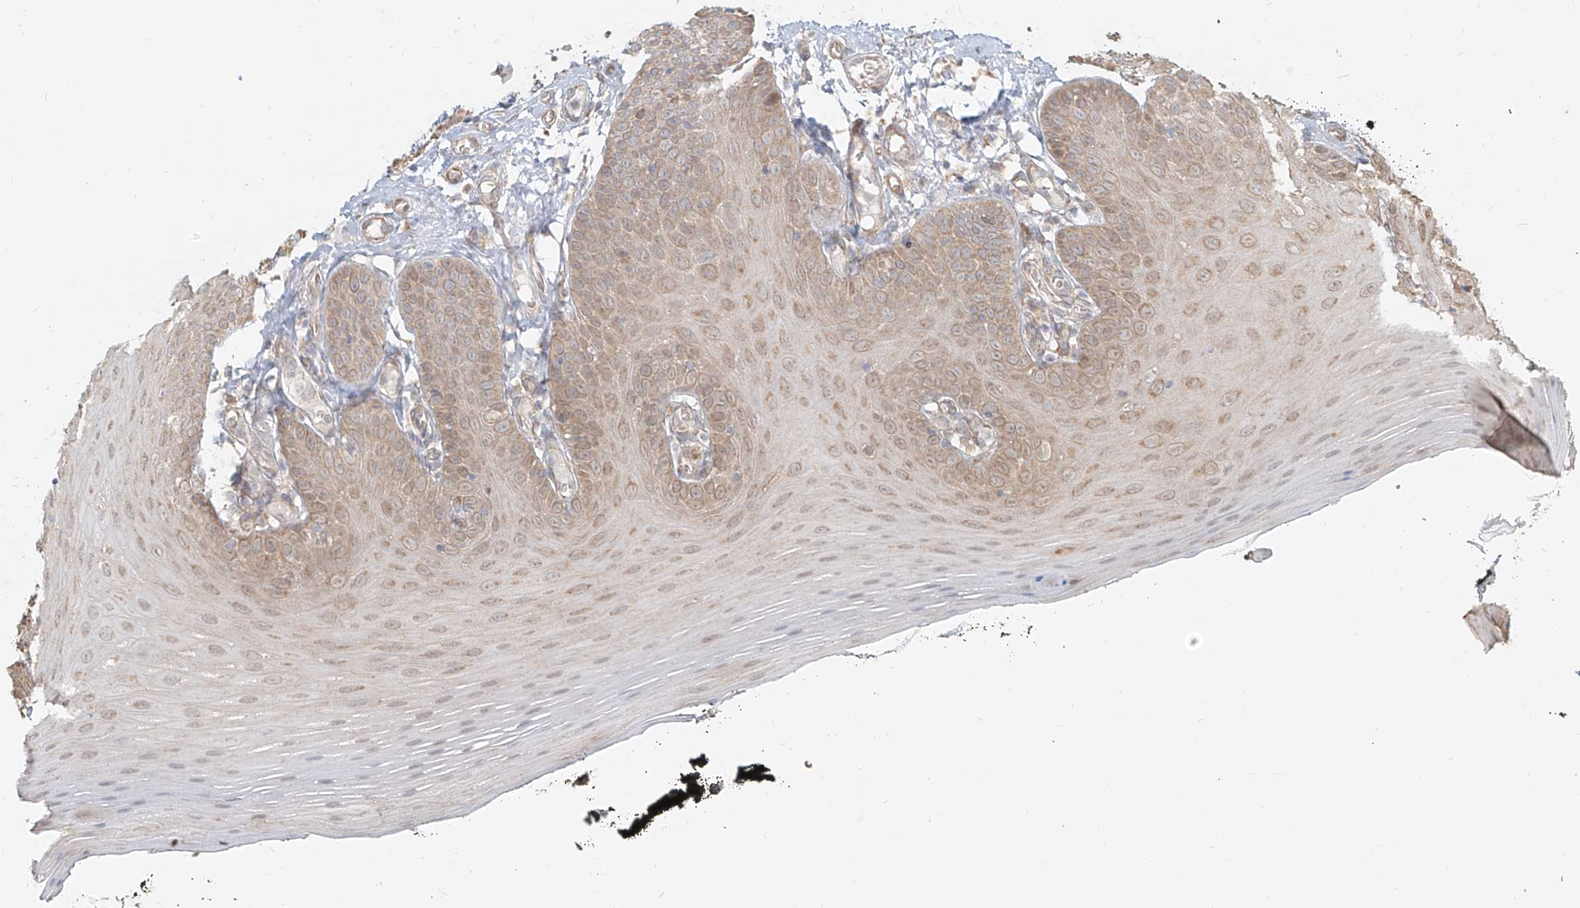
{"staining": {"intensity": "weak", "quantity": "25%-75%", "location": "cytoplasmic/membranous"}, "tissue": "oral mucosa", "cell_type": "Squamous epithelial cells", "image_type": "normal", "snomed": [{"axis": "morphology", "description": "Normal tissue, NOS"}, {"axis": "topography", "description": "Oral tissue"}], "caption": "Weak cytoplasmic/membranous protein expression is seen in approximately 25%-75% of squamous epithelial cells in oral mucosa.", "gene": "UBE2K", "patient": {"sex": "male", "age": 74}}